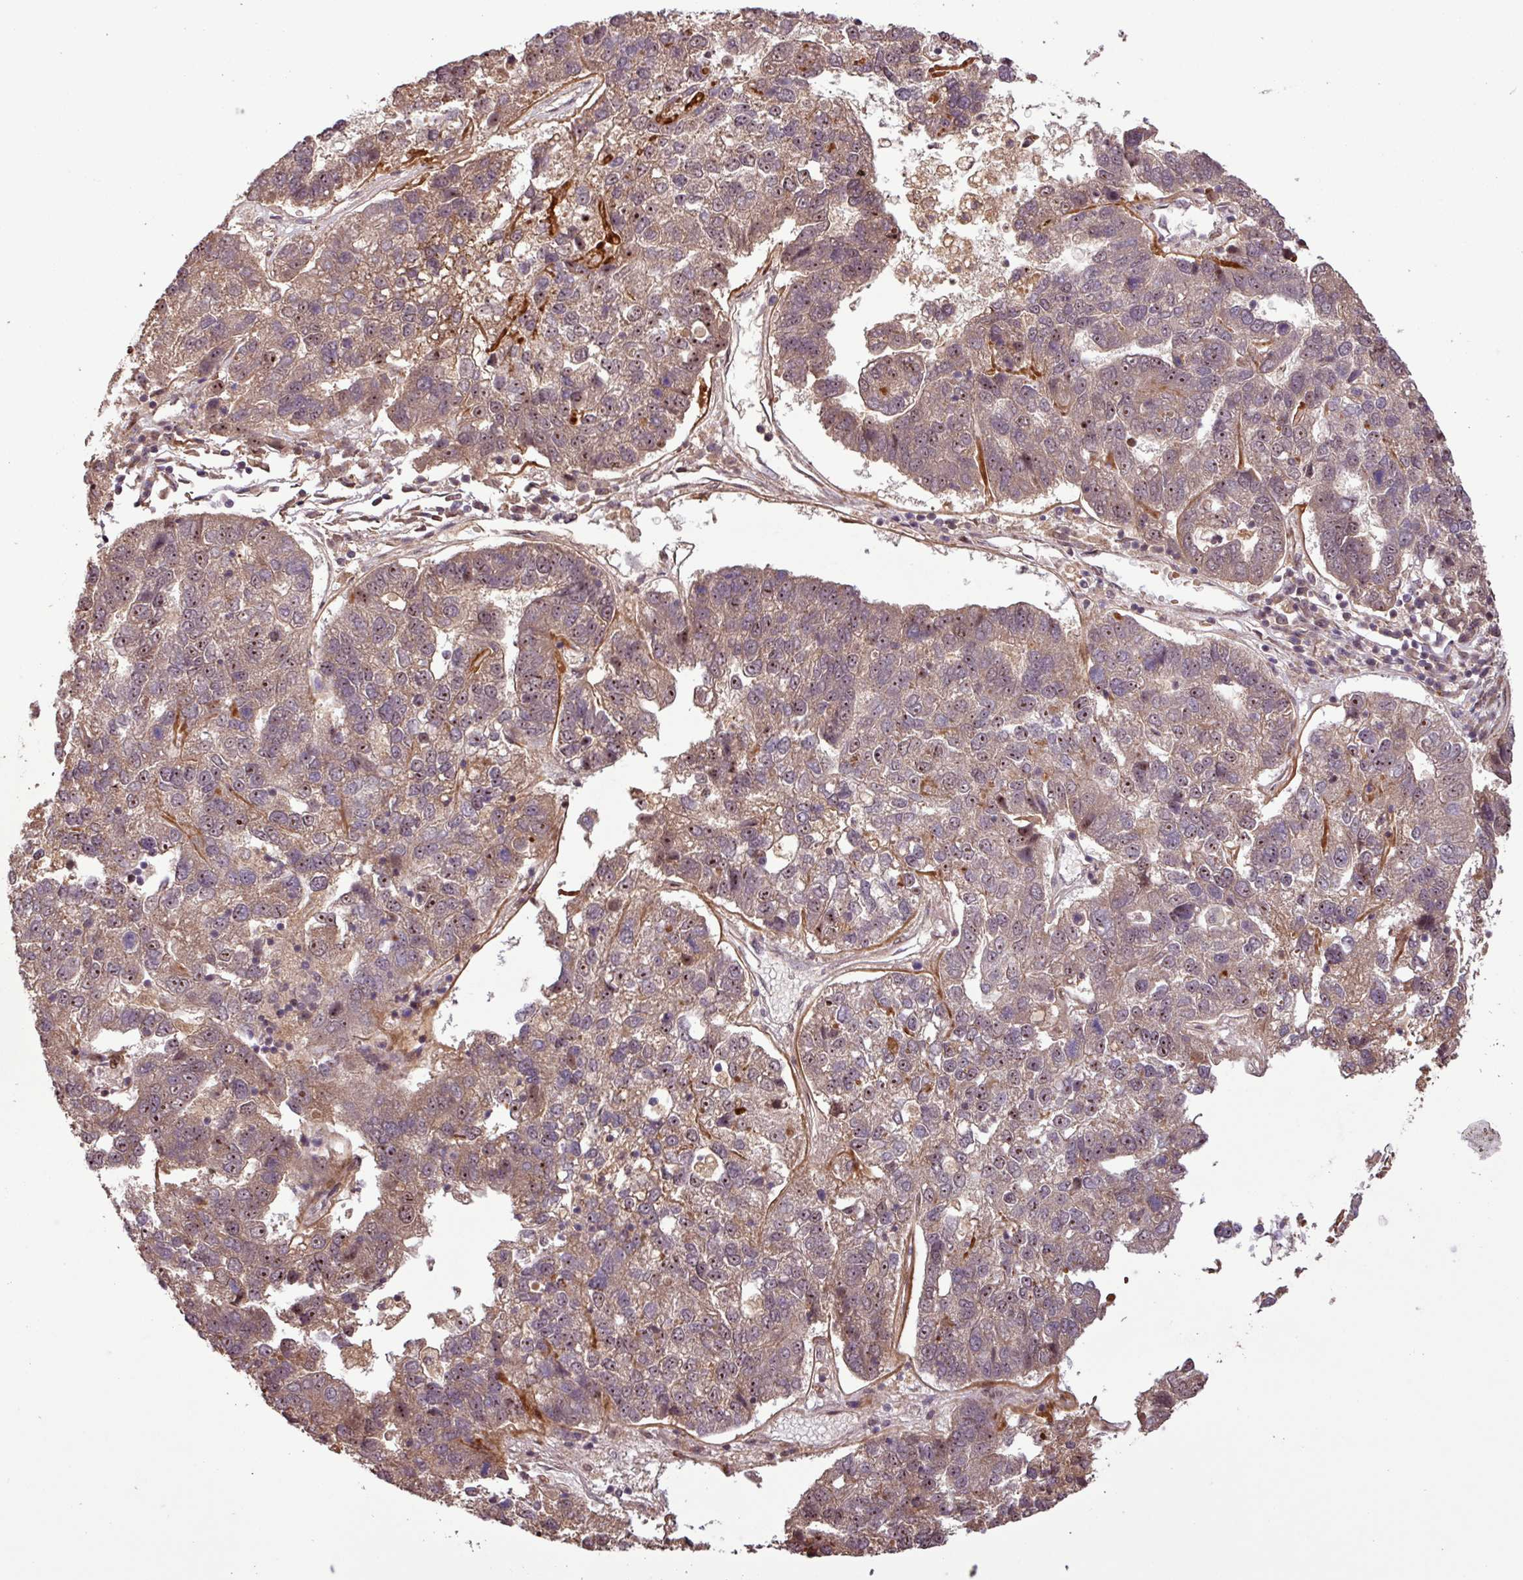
{"staining": {"intensity": "moderate", "quantity": "25%-75%", "location": "nuclear"}, "tissue": "pancreatic cancer", "cell_type": "Tumor cells", "image_type": "cancer", "snomed": [{"axis": "morphology", "description": "Adenocarcinoma, NOS"}, {"axis": "topography", "description": "Pancreas"}], "caption": "Pancreatic cancer stained with immunohistochemistry demonstrates moderate nuclear expression in about 25%-75% of tumor cells. The staining is performed using DAB brown chromogen to label protein expression. The nuclei are counter-stained blue using hematoxylin.", "gene": "SLC22A24", "patient": {"sex": "female", "age": 61}}